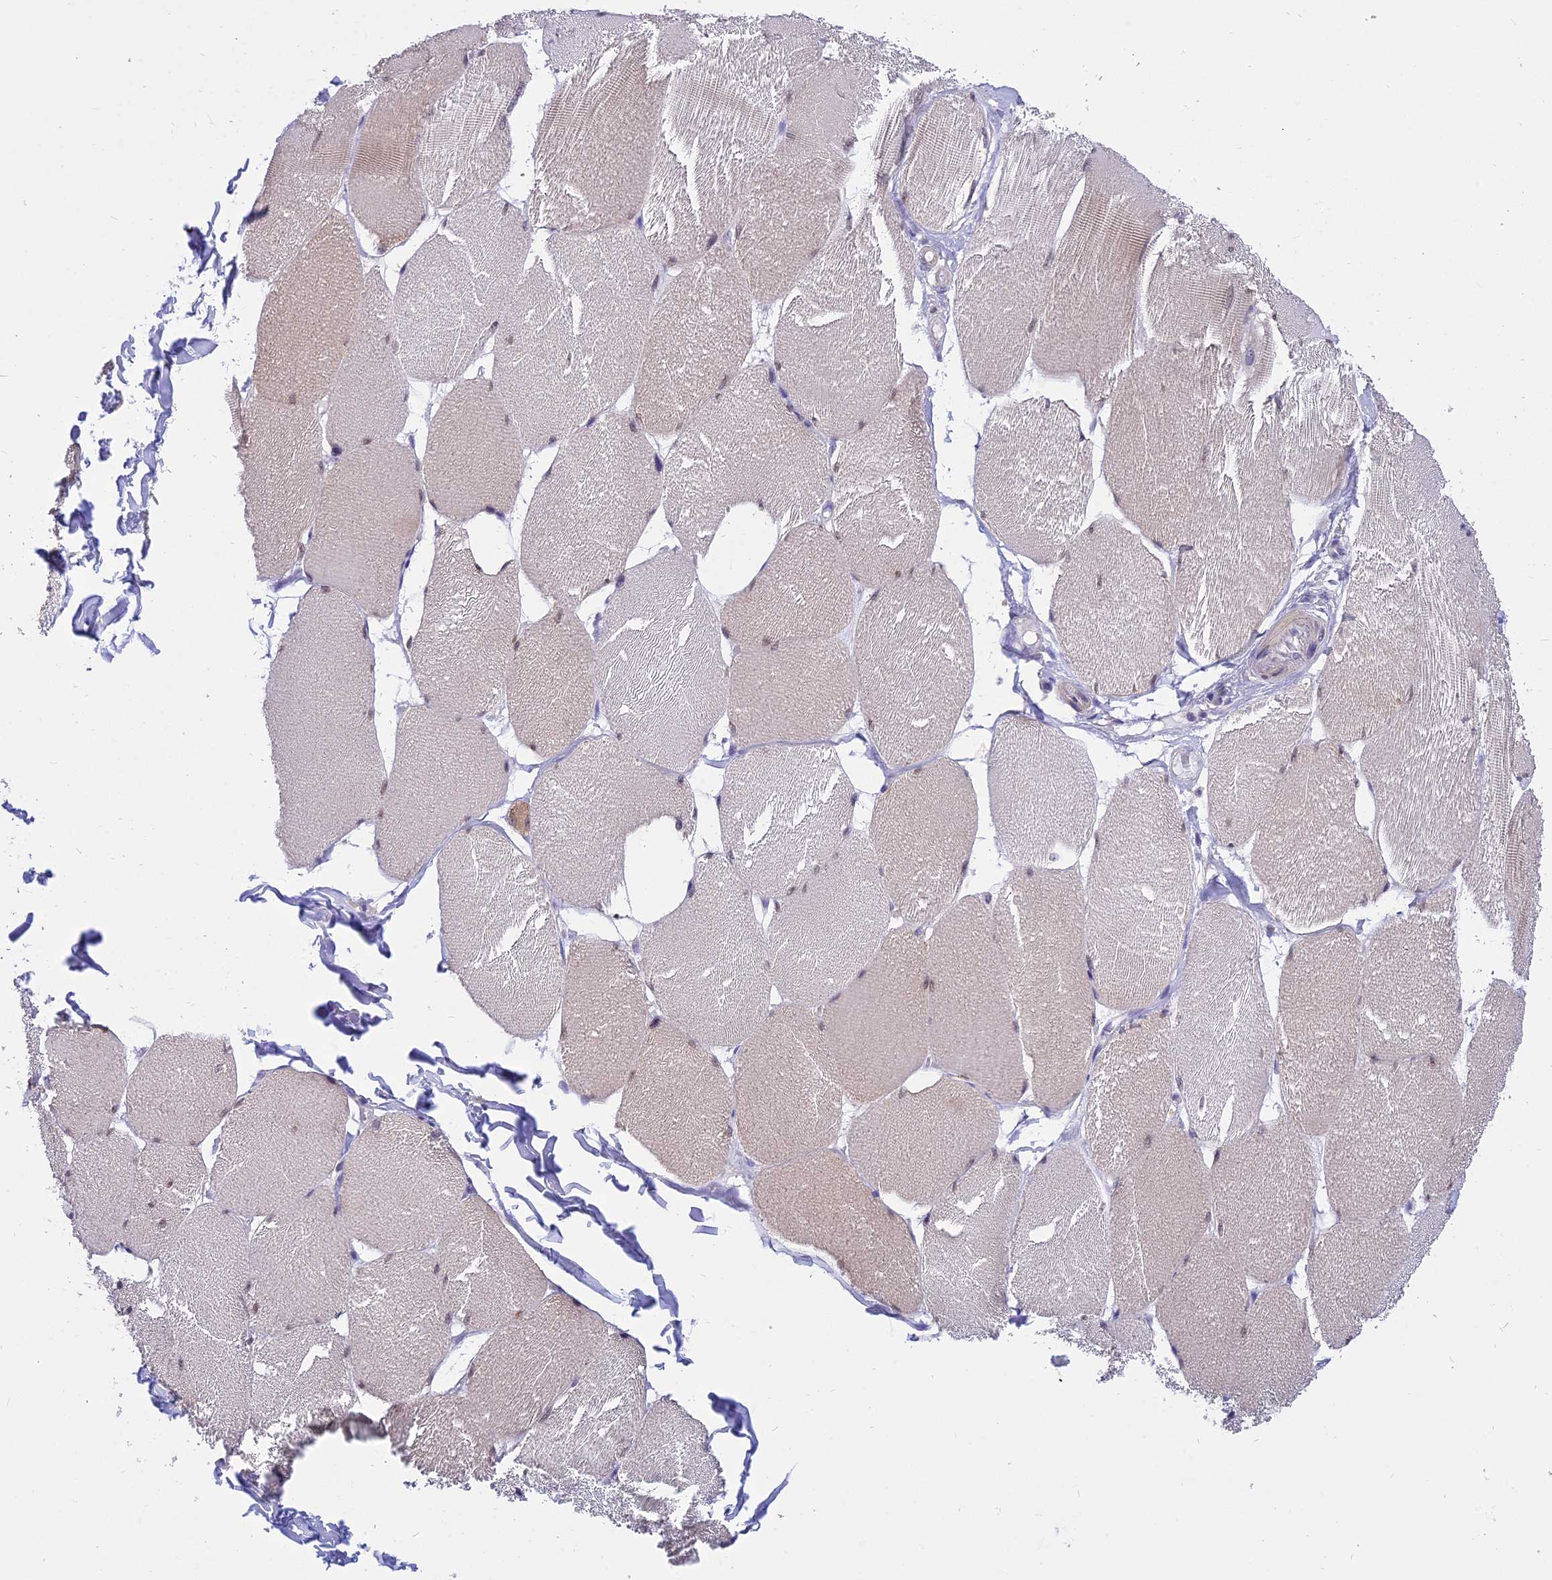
{"staining": {"intensity": "negative", "quantity": "none", "location": "none"}, "tissue": "skeletal muscle", "cell_type": "Myocytes", "image_type": "normal", "snomed": [{"axis": "morphology", "description": "Normal tissue, NOS"}, {"axis": "topography", "description": "Skin"}, {"axis": "topography", "description": "Skeletal muscle"}], "caption": "Immunohistochemistry micrograph of normal skeletal muscle stained for a protein (brown), which displays no staining in myocytes.", "gene": "STUB1", "patient": {"sex": "male", "age": 83}}